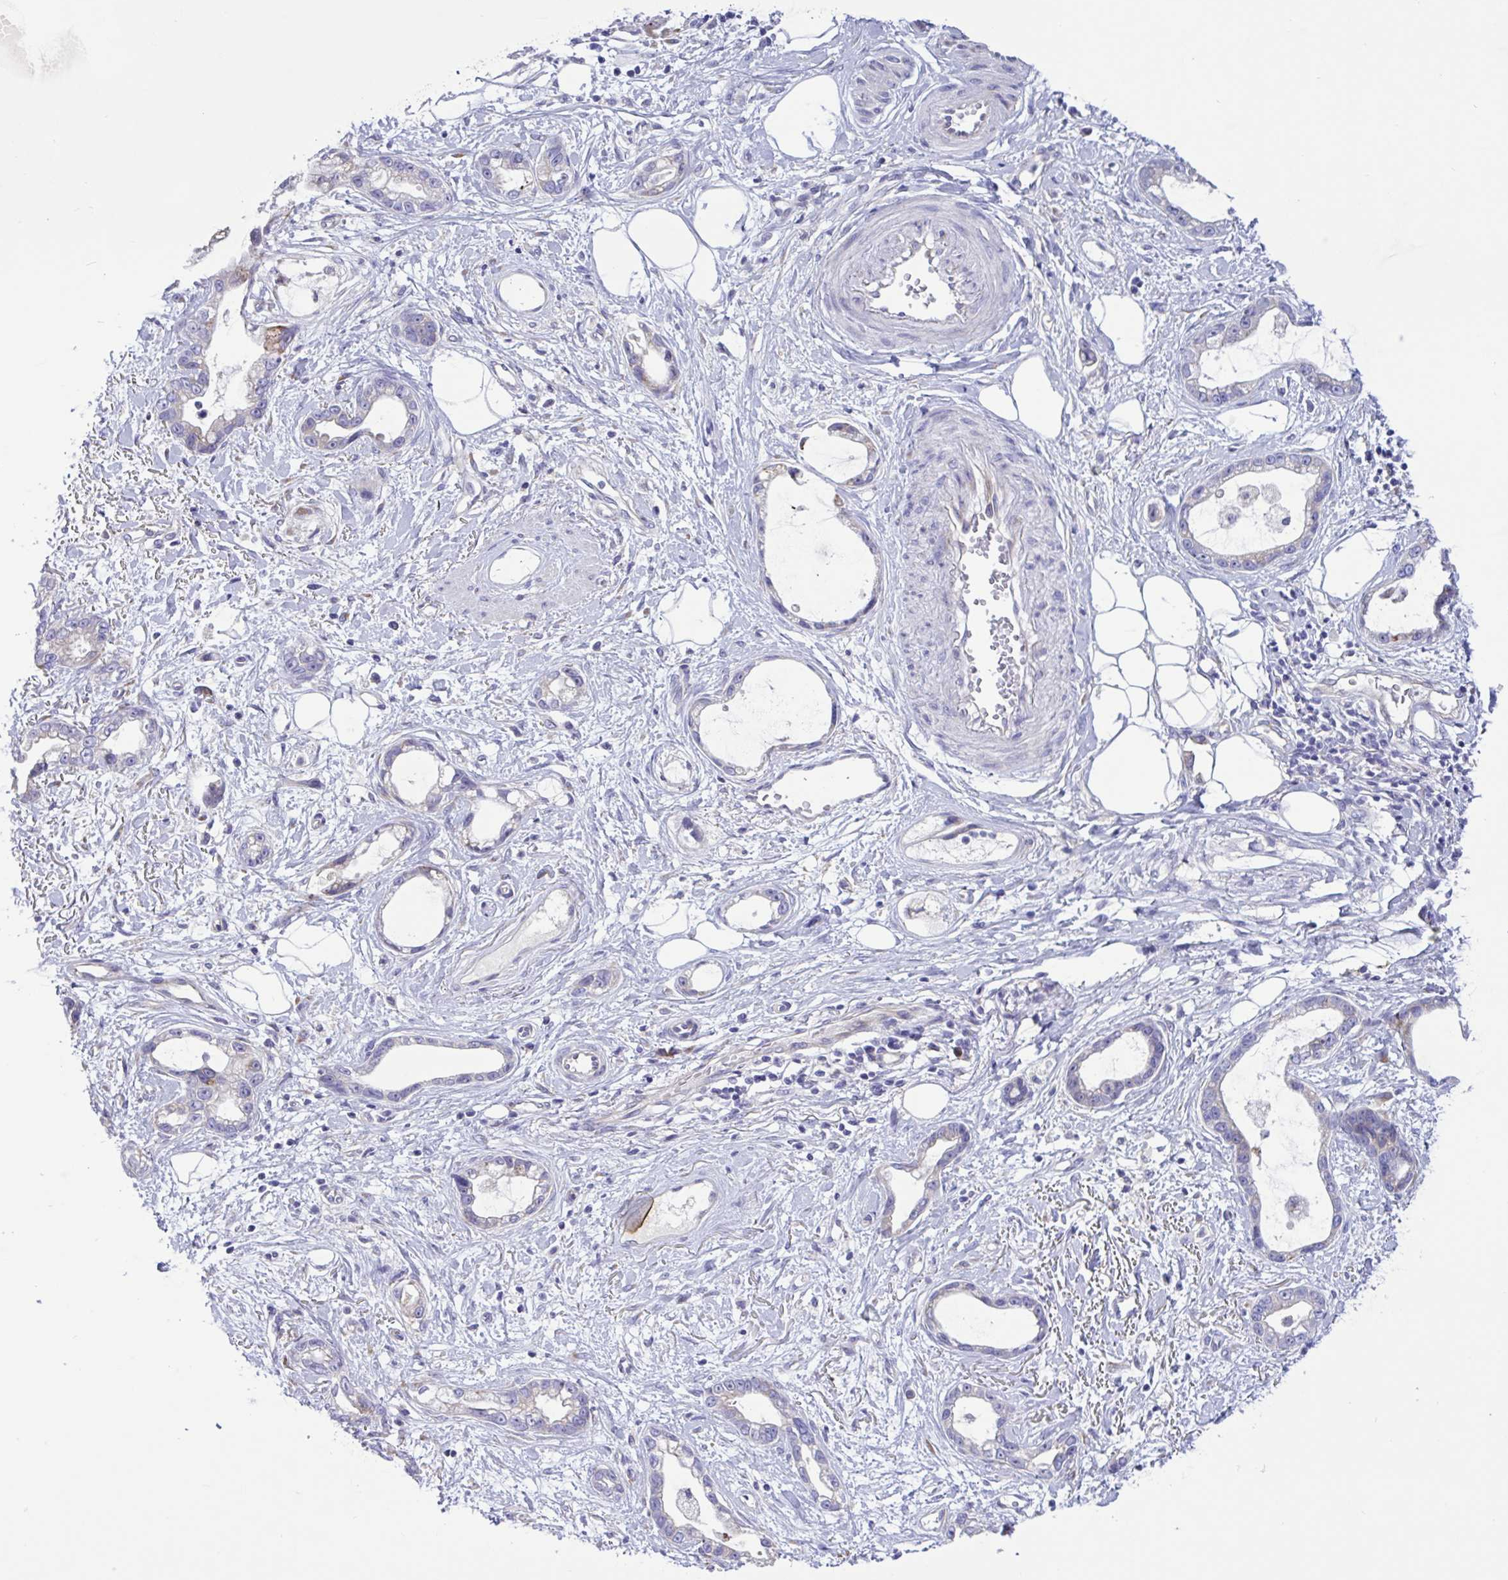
{"staining": {"intensity": "moderate", "quantity": "<25%", "location": "cytoplasmic/membranous"}, "tissue": "stomach cancer", "cell_type": "Tumor cells", "image_type": "cancer", "snomed": [{"axis": "morphology", "description": "Adenocarcinoma, NOS"}, {"axis": "topography", "description": "Stomach"}], "caption": "Immunohistochemistry (DAB (3,3'-diaminobenzidine)) staining of stomach cancer reveals moderate cytoplasmic/membranous protein positivity in approximately <25% of tumor cells.", "gene": "DSC3", "patient": {"sex": "male", "age": 55}}